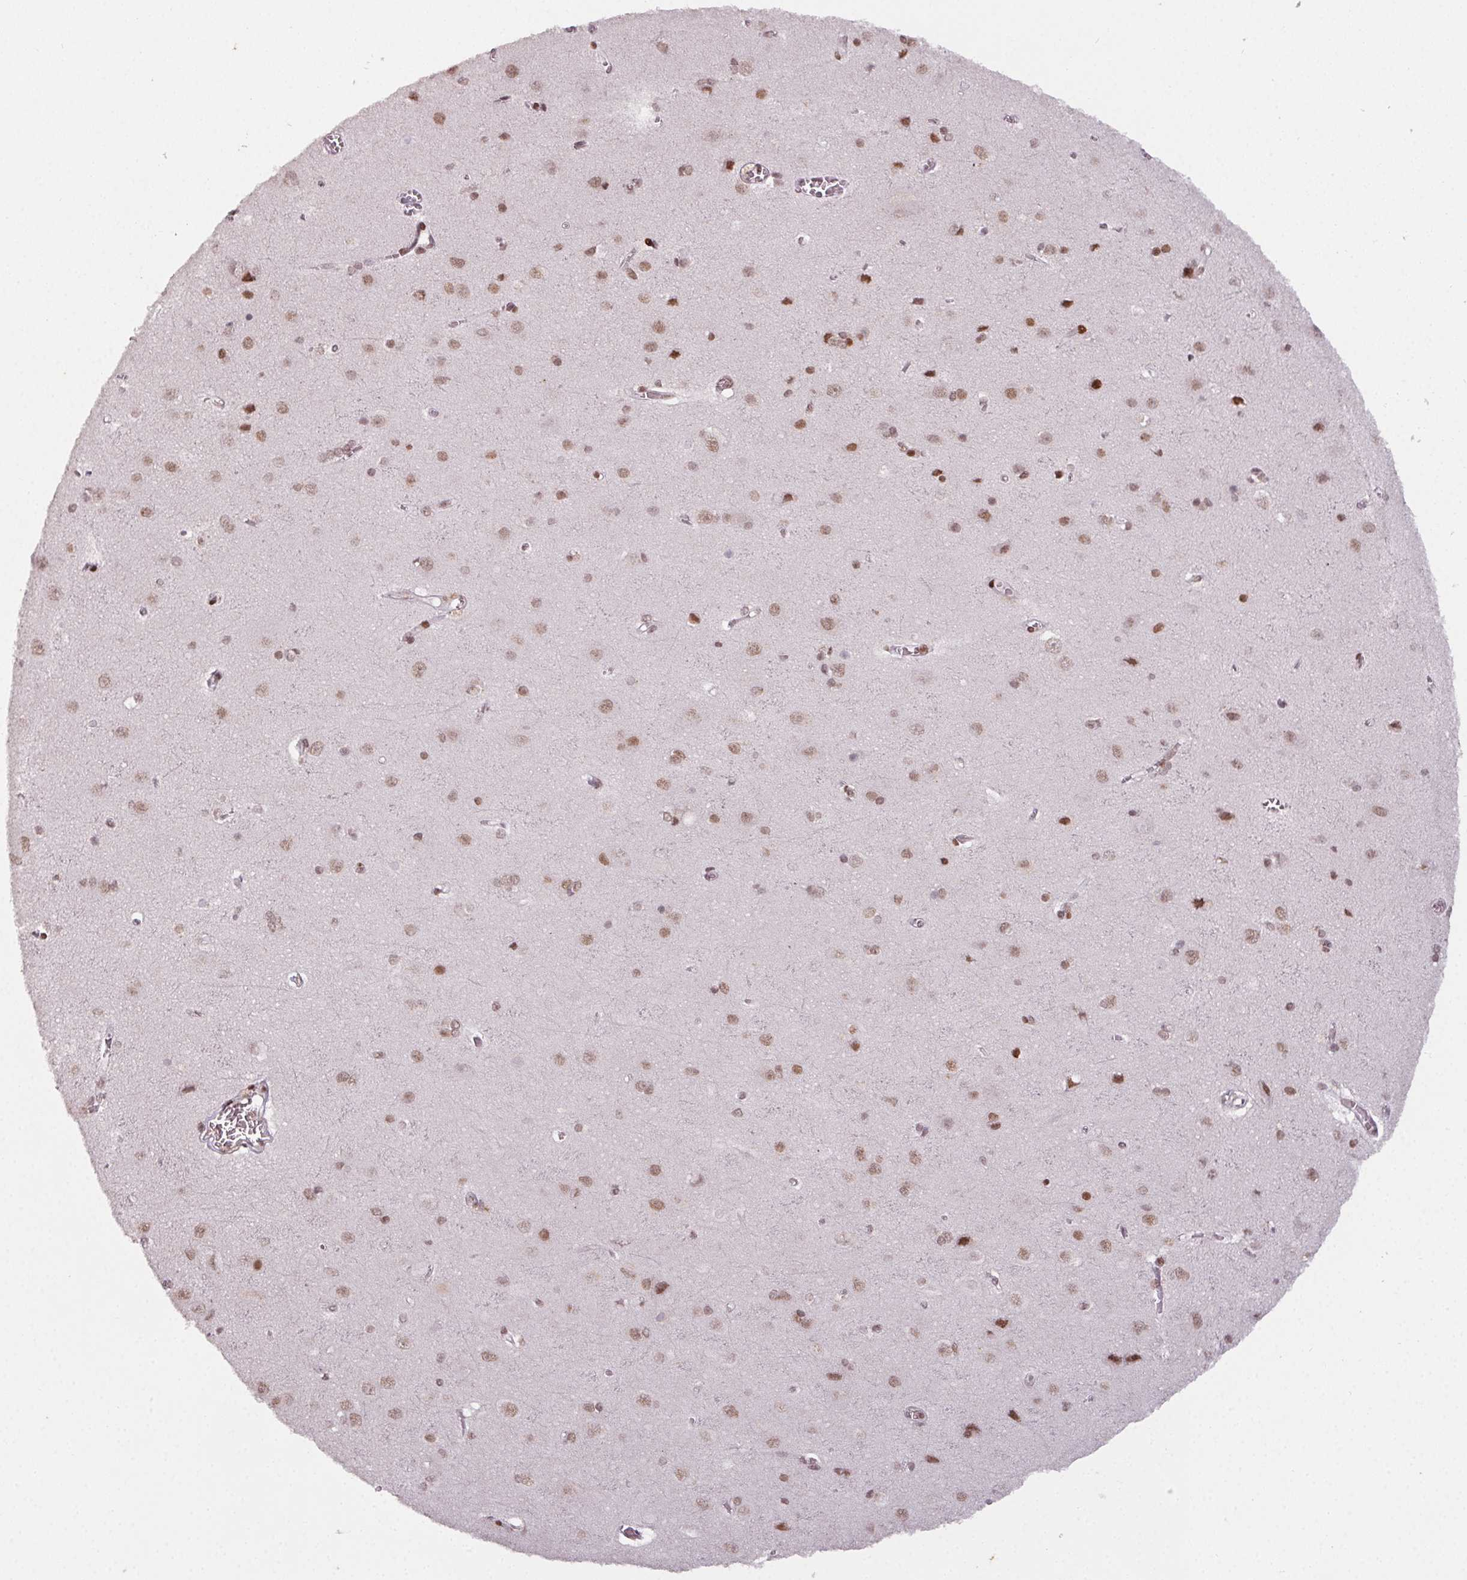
{"staining": {"intensity": "weak", "quantity": "<25%", "location": "cytoplasmic/membranous"}, "tissue": "cerebral cortex", "cell_type": "Endothelial cells", "image_type": "normal", "snomed": [{"axis": "morphology", "description": "Normal tissue, NOS"}, {"axis": "topography", "description": "Cerebral cortex"}], "caption": "DAB immunohistochemical staining of benign human cerebral cortex reveals no significant expression in endothelial cells.", "gene": "KMT2A", "patient": {"sex": "male", "age": 37}}